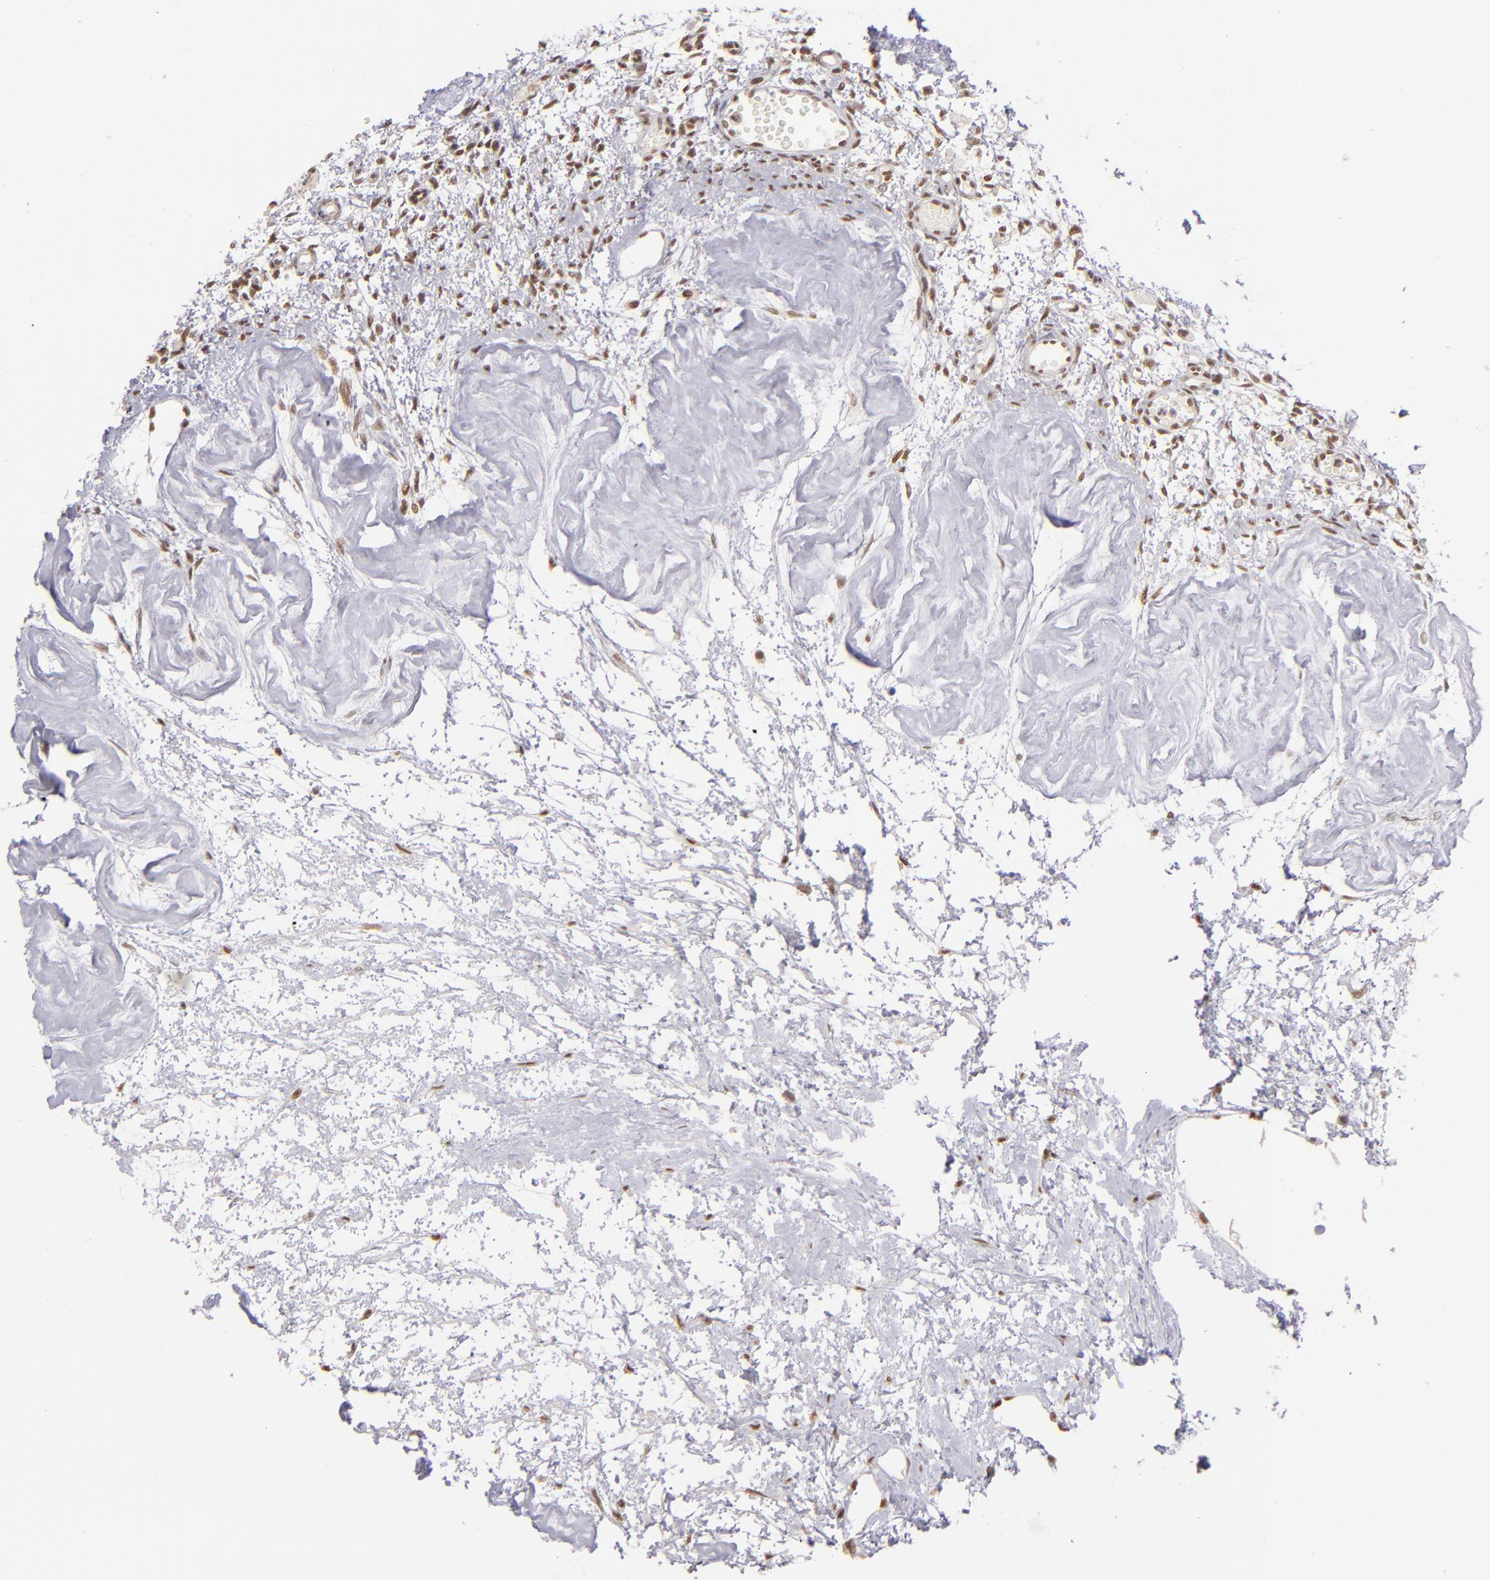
{"staining": {"intensity": "moderate", "quantity": ">75%", "location": "nuclear"}, "tissue": "ovary", "cell_type": "Ovarian stroma cells", "image_type": "normal", "snomed": [{"axis": "morphology", "description": "Normal tissue, NOS"}, {"axis": "topography", "description": "Ovary"}], "caption": "Ovary stained for a protein (brown) displays moderate nuclear positive positivity in about >75% of ovarian stroma cells.", "gene": "ZNF148", "patient": {"sex": "female", "age": 33}}